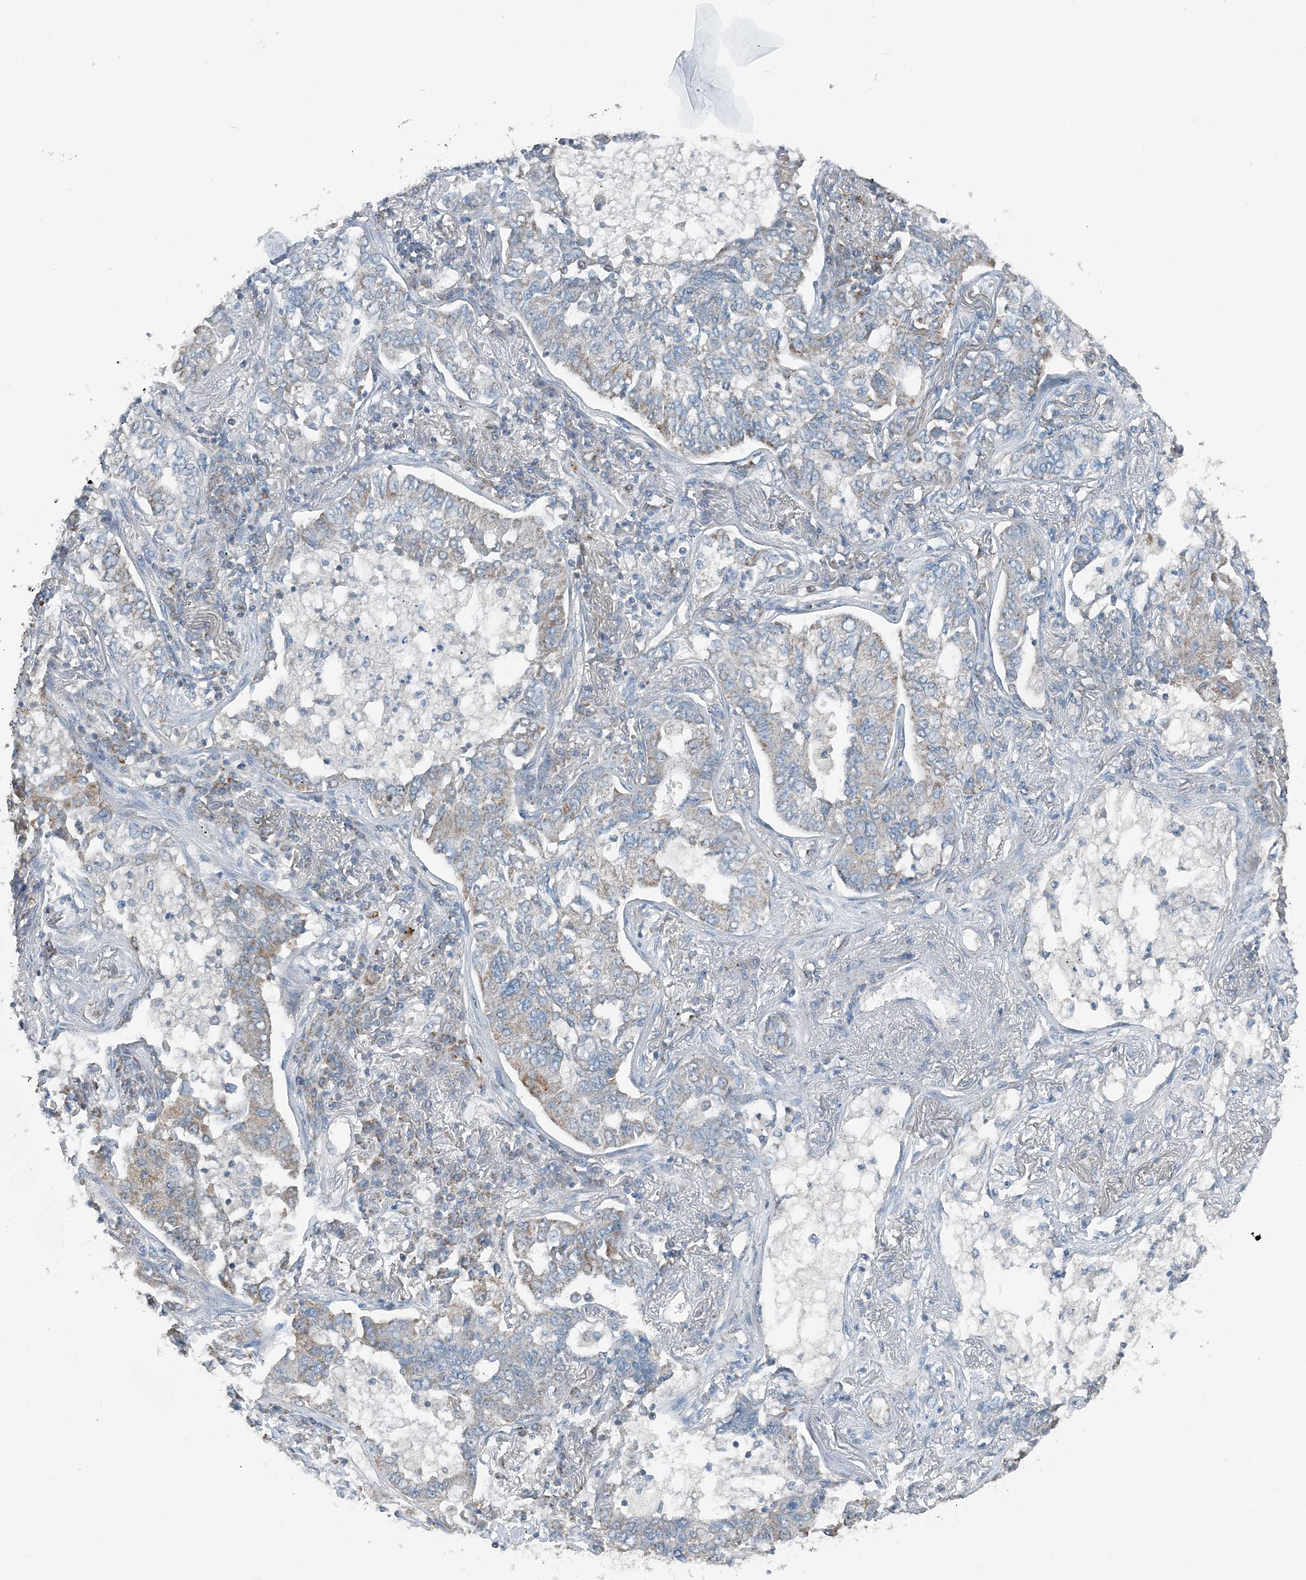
{"staining": {"intensity": "weak", "quantity": "25%-75%", "location": "cytoplasmic/membranous"}, "tissue": "lung cancer", "cell_type": "Tumor cells", "image_type": "cancer", "snomed": [{"axis": "morphology", "description": "Adenocarcinoma, NOS"}, {"axis": "topography", "description": "Lung"}], "caption": "Lung cancer (adenocarcinoma) stained with DAB (3,3'-diaminobenzidine) immunohistochemistry (IHC) demonstrates low levels of weak cytoplasmic/membranous staining in approximately 25%-75% of tumor cells. The protein of interest is shown in brown color, while the nuclei are stained blue.", "gene": "SUCLG1", "patient": {"sex": "male", "age": 49}}